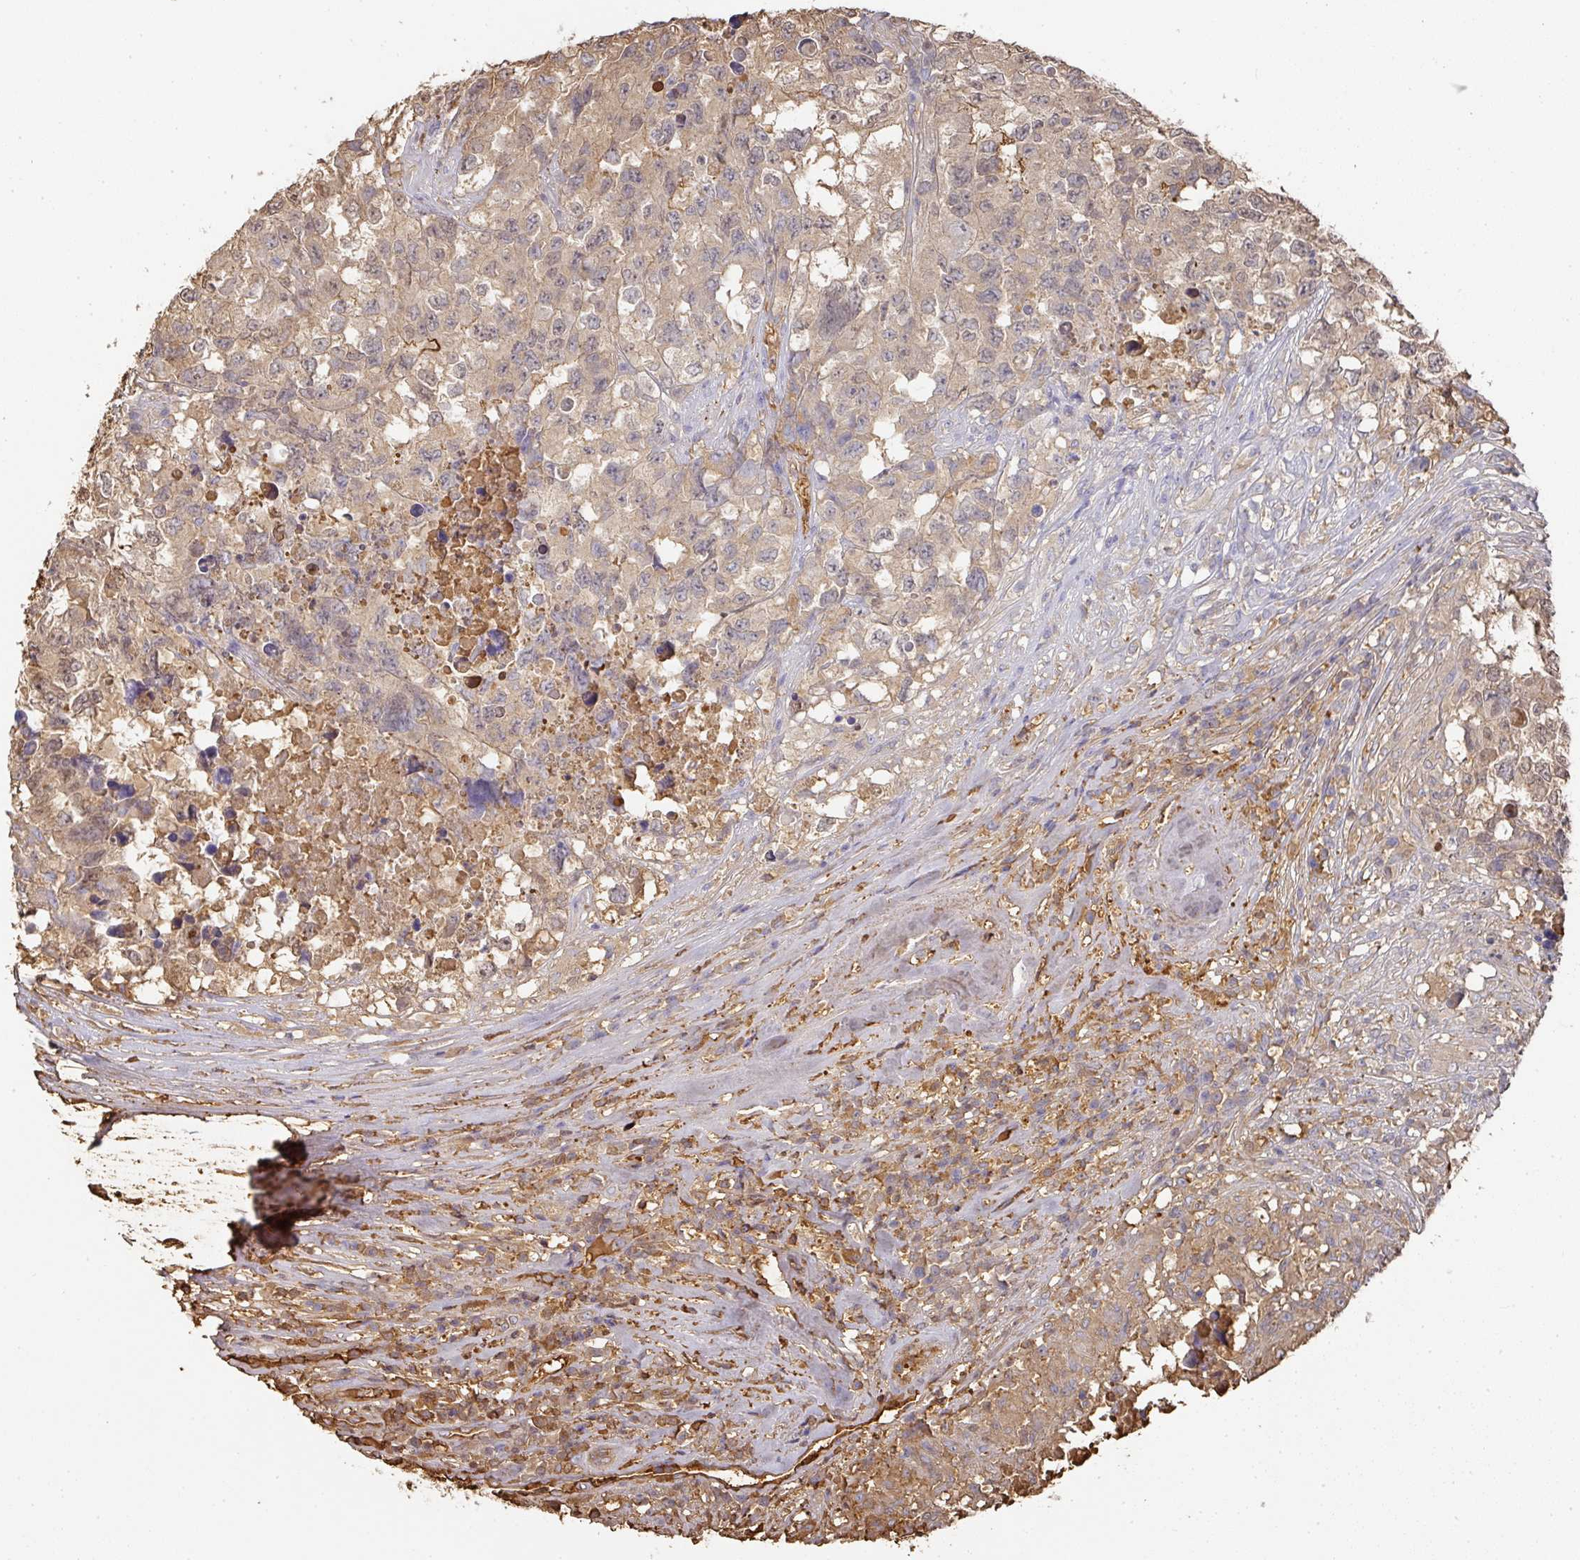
{"staining": {"intensity": "moderate", "quantity": "25%-75%", "location": "cytoplasmic/membranous"}, "tissue": "testis cancer", "cell_type": "Tumor cells", "image_type": "cancer", "snomed": [{"axis": "morphology", "description": "Carcinoma, Embryonal, NOS"}, {"axis": "topography", "description": "Testis"}], "caption": "Testis cancer (embryonal carcinoma) stained with immunohistochemistry (IHC) shows moderate cytoplasmic/membranous positivity in approximately 25%-75% of tumor cells.", "gene": "ALB", "patient": {"sex": "male", "age": 83}}